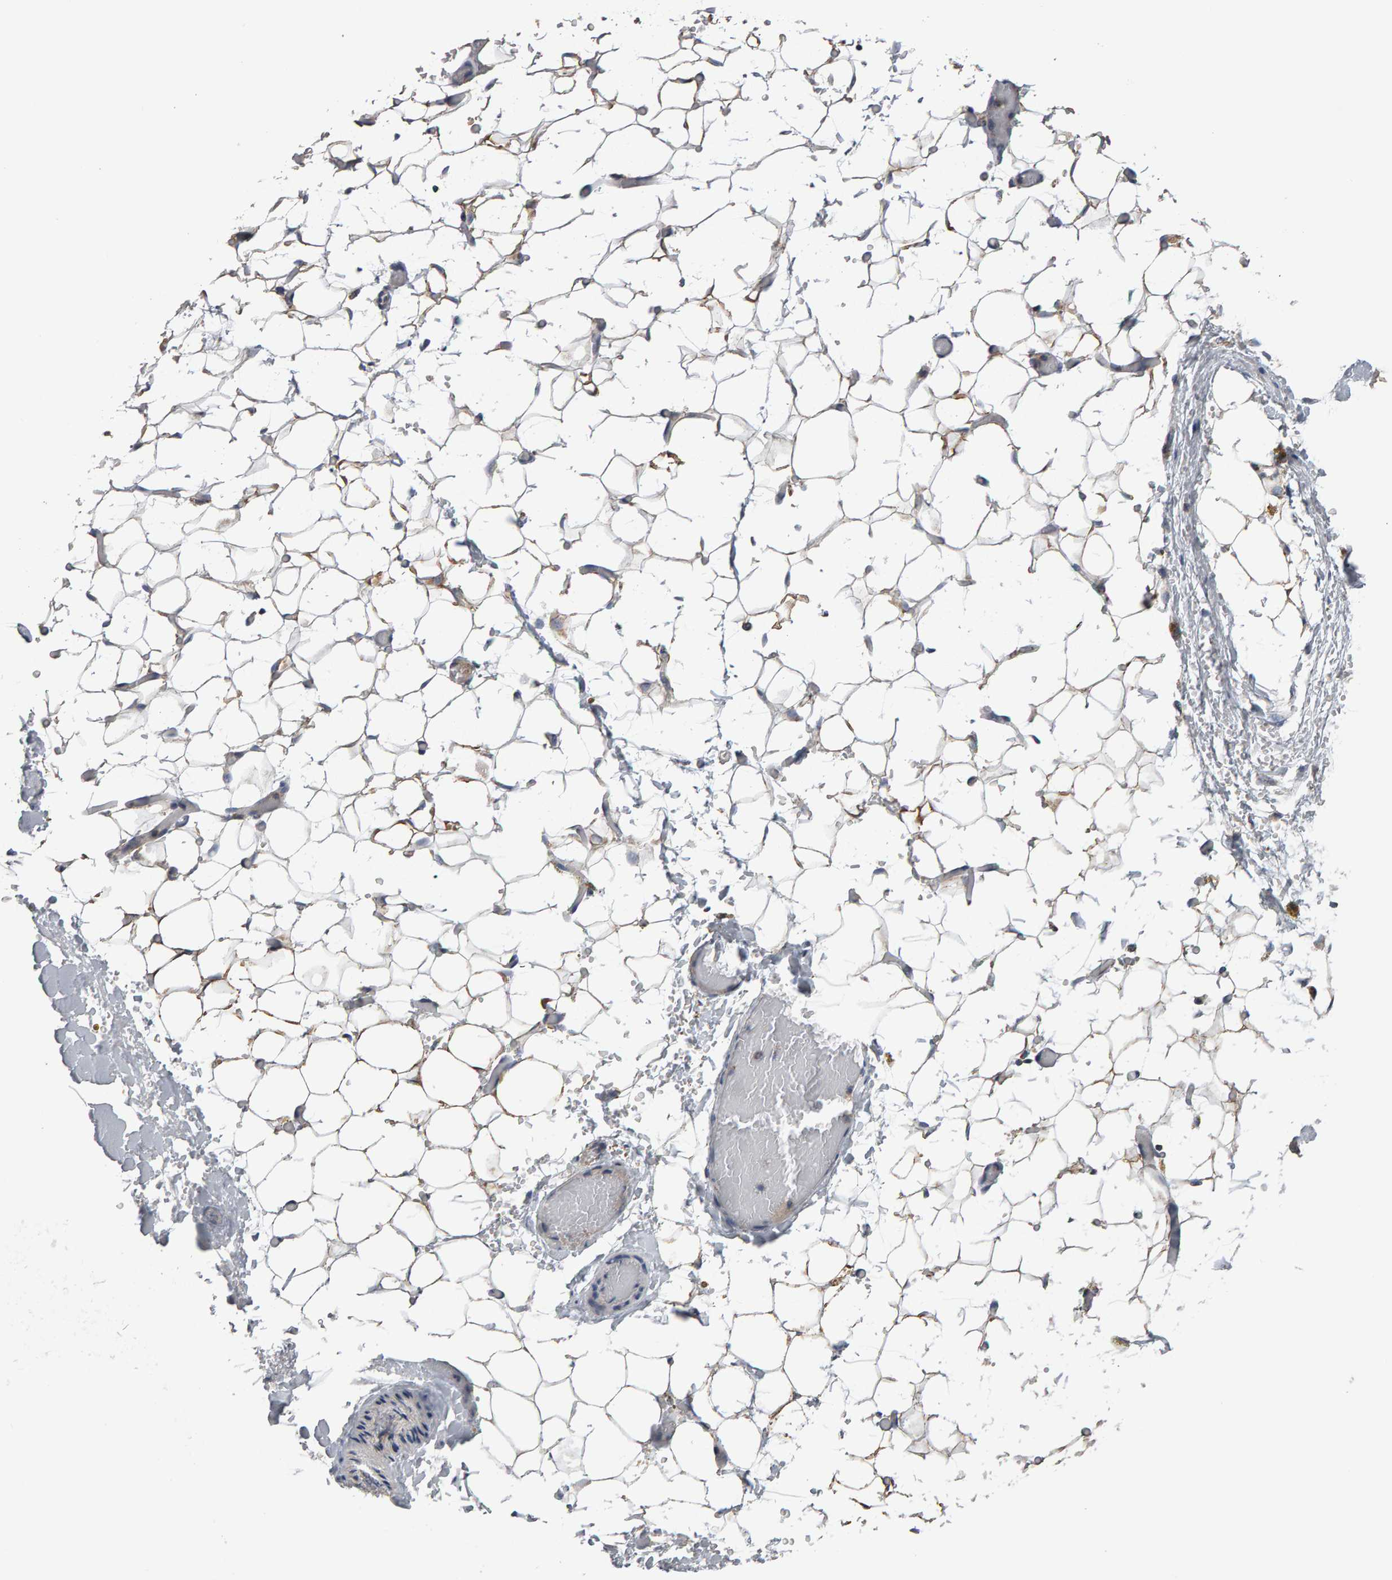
{"staining": {"intensity": "moderate", "quantity": ">75%", "location": "cytoplasmic/membranous"}, "tissue": "soft tissue", "cell_type": "Fibroblasts", "image_type": "normal", "snomed": [{"axis": "morphology", "description": "Normal tissue, NOS"}, {"axis": "topography", "description": "Kidney"}, {"axis": "topography", "description": "Peripheral nerve tissue"}], "caption": "Immunohistochemical staining of benign soft tissue displays medium levels of moderate cytoplasmic/membranous expression in about >75% of fibroblasts. The staining was performed using DAB (3,3'-diaminobenzidine) to visualize the protein expression in brown, while the nuclei were stained in blue with hematoxylin (Magnification: 20x).", "gene": "TOM1L1", "patient": {"sex": "male", "age": 7}}